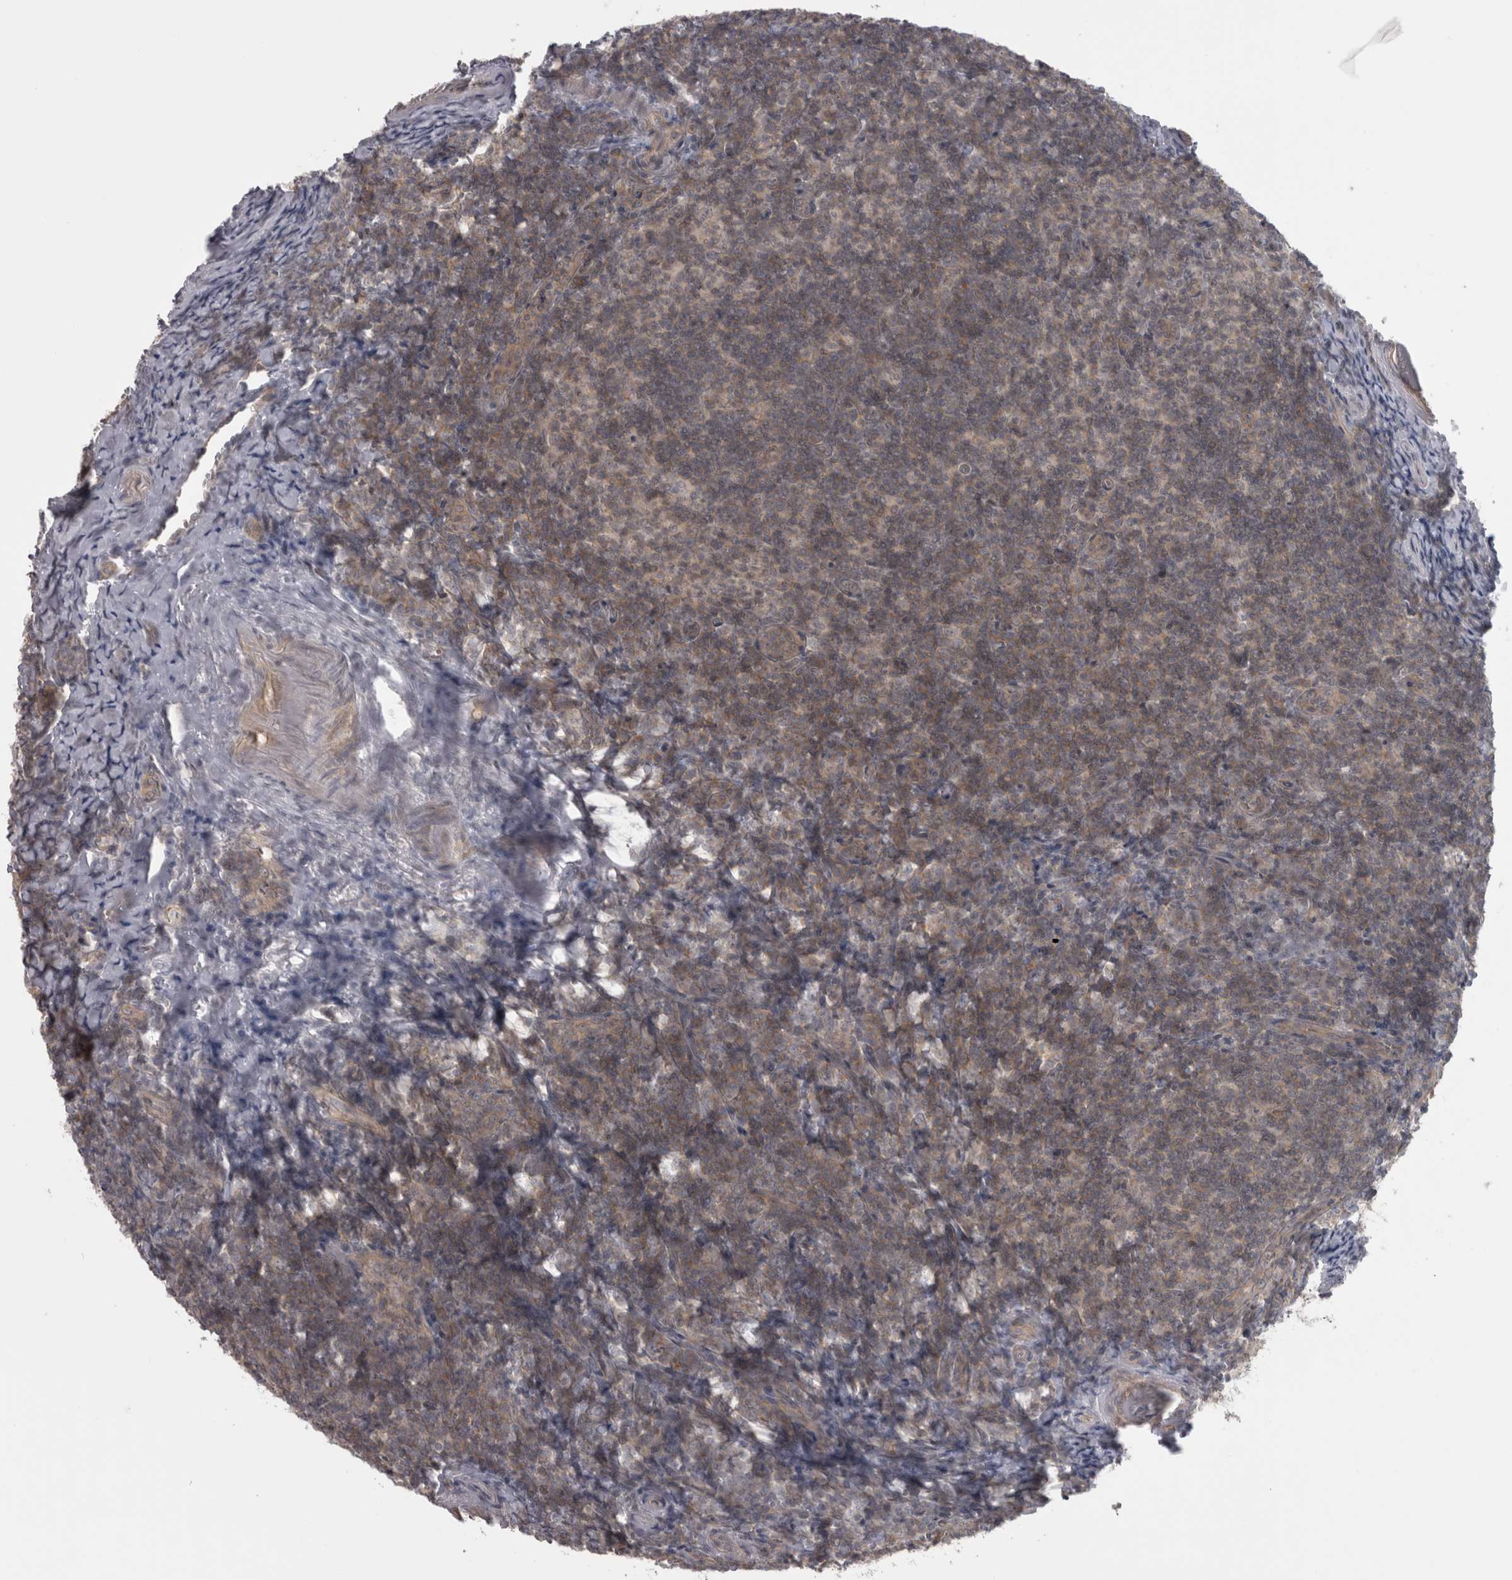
{"staining": {"intensity": "weak", "quantity": ">75%", "location": "cytoplasmic/membranous"}, "tissue": "tonsil", "cell_type": "Germinal center cells", "image_type": "normal", "snomed": [{"axis": "morphology", "description": "Normal tissue, NOS"}, {"axis": "topography", "description": "Tonsil"}], "caption": "Unremarkable tonsil shows weak cytoplasmic/membranous positivity in about >75% of germinal center cells The protein of interest is shown in brown color, while the nuclei are stained blue..", "gene": "PPP1R12B", "patient": {"sex": "male", "age": 37}}